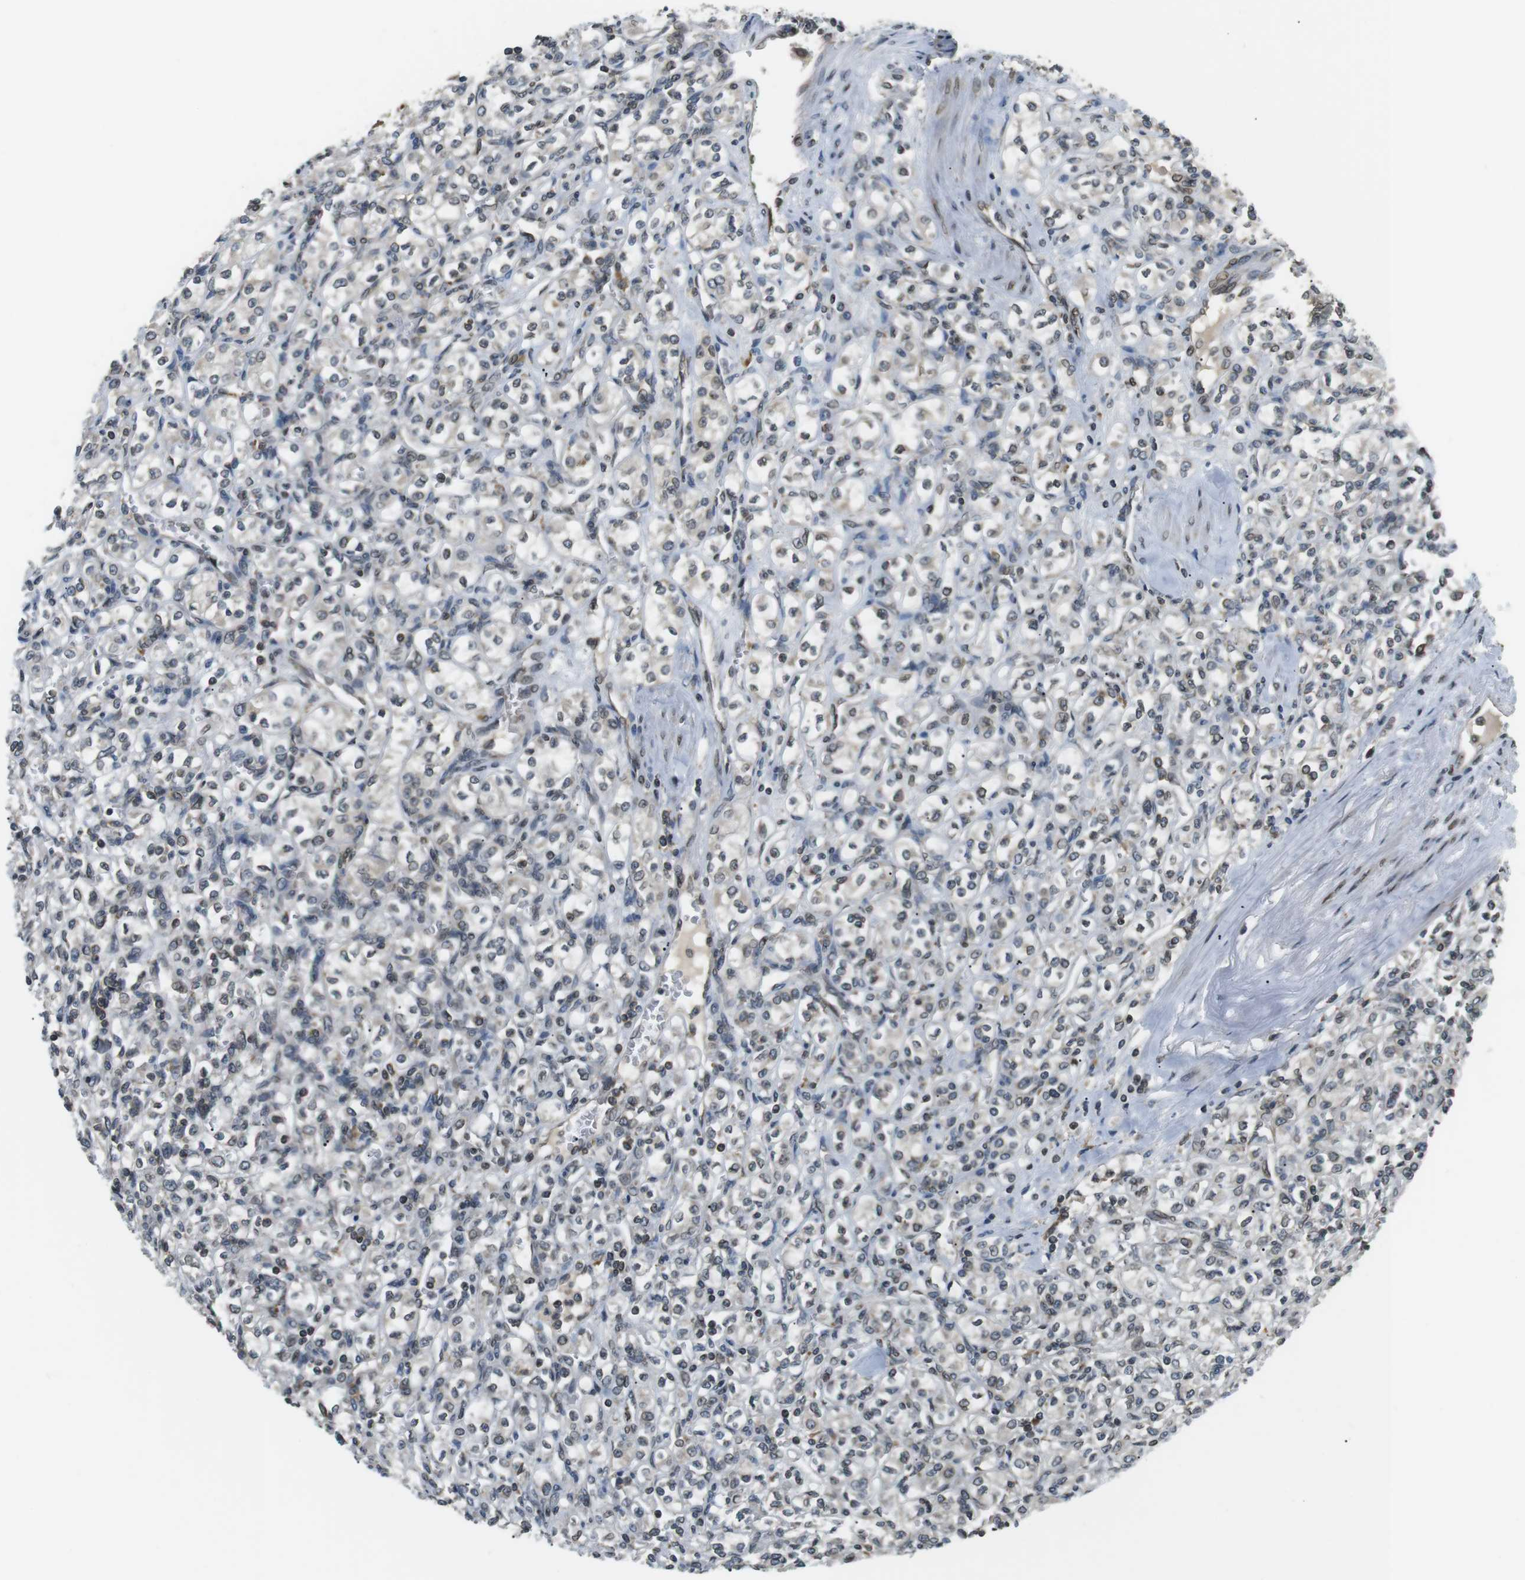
{"staining": {"intensity": "weak", "quantity": "25%-75%", "location": "cytoplasmic/membranous,nuclear"}, "tissue": "renal cancer", "cell_type": "Tumor cells", "image_type": "cancer", "snomed": [{"axis": "morphology", "description": "Adenocarcinoma, NOS"}, {"axis": "topography", "description": "Kidney"}], "caption": "Immunohistochemistry (IHC) (DAB) staining of renal adenocarcinoma reveals weak cytoplasmic/membranous and nuclear protein staining in about 25%-75% of tumor cells. (Brightfield microscopy of DAB IHC at high magnification).", "gene": "TMX4", "patient": {"sex": "male", "age": 77}}